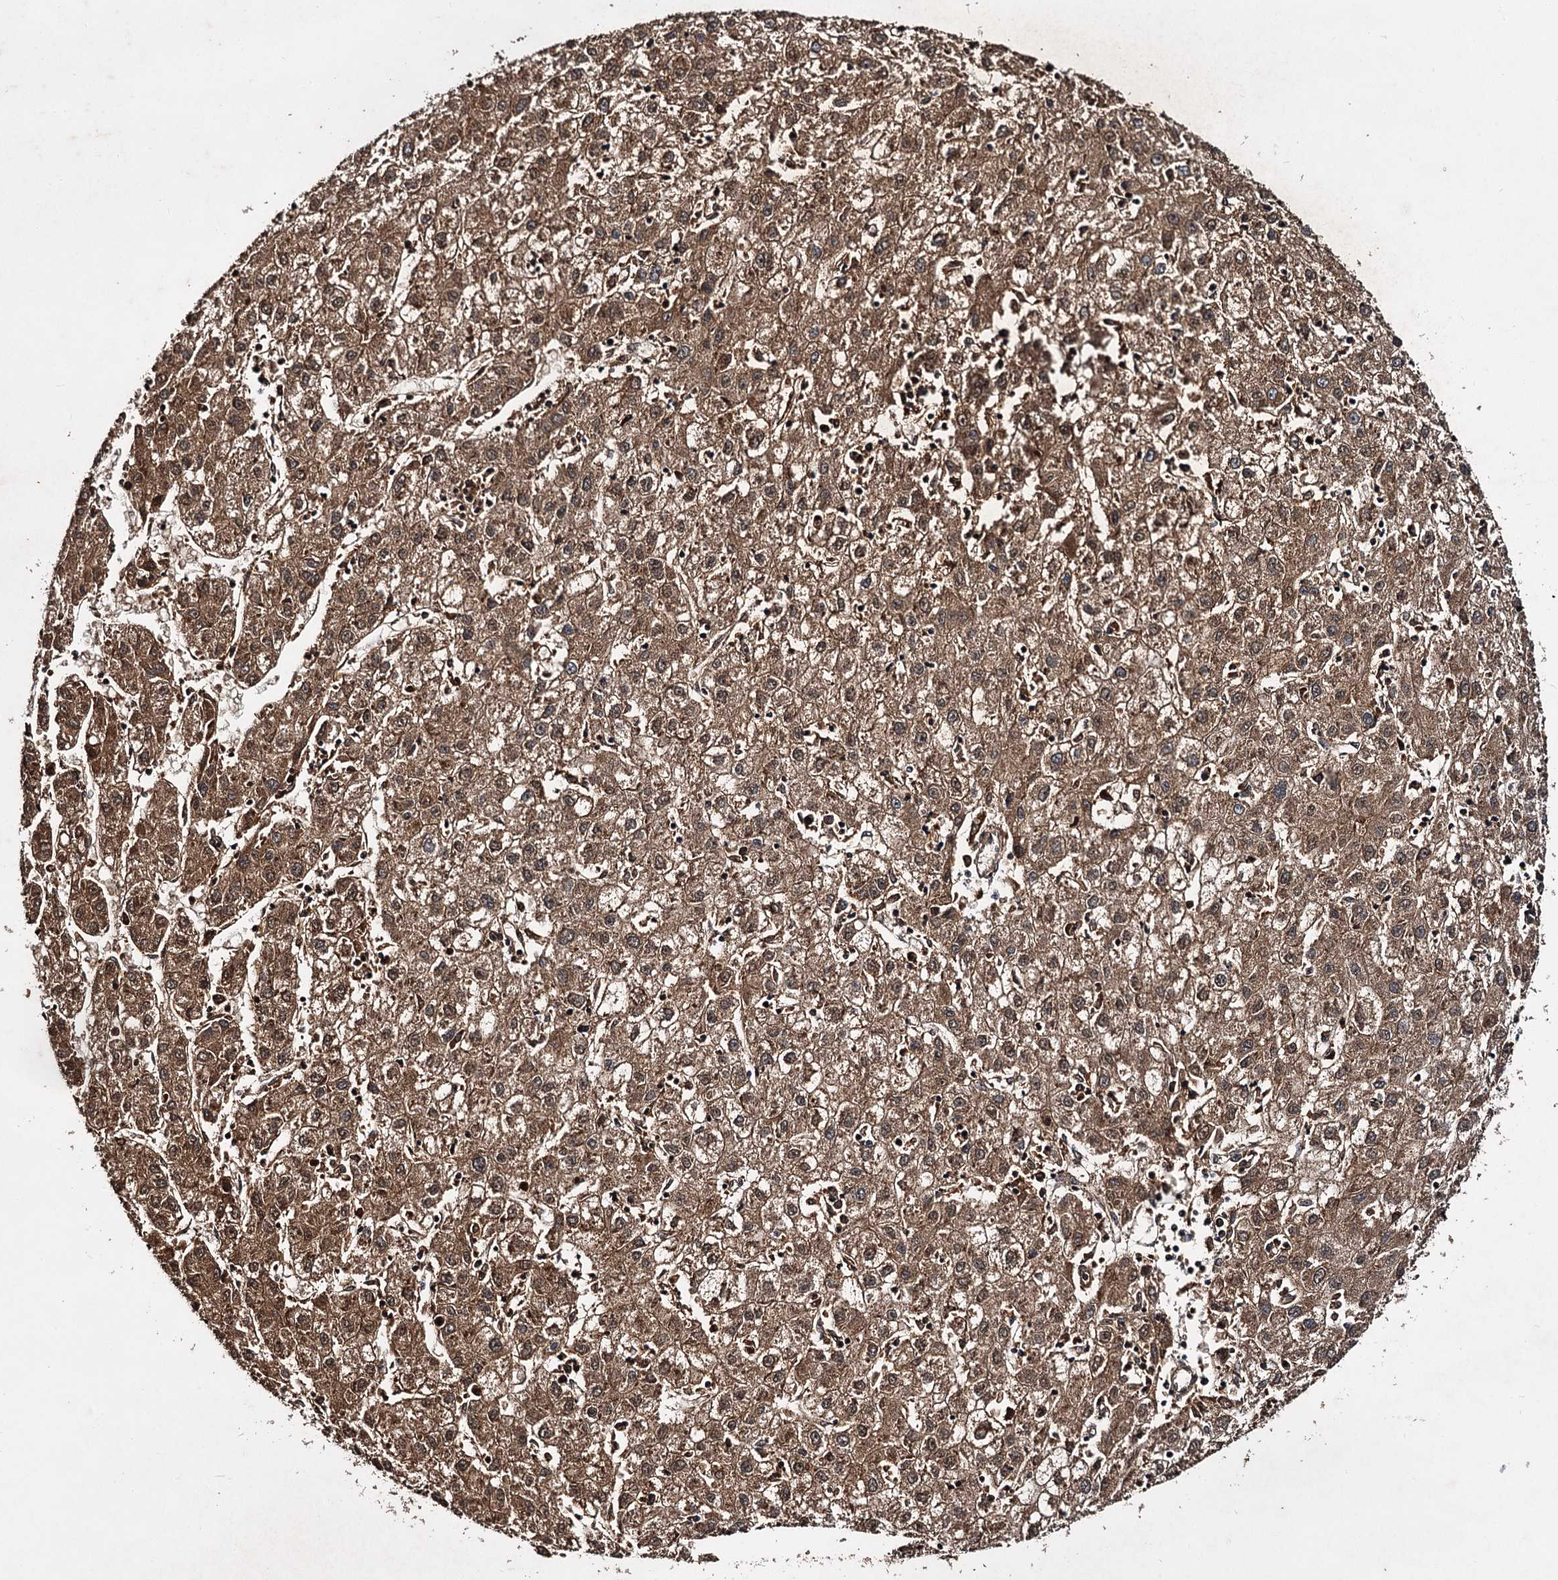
{"staining": {"intensity": "moderate", "quantity": ">75%", "location": "cytoplasmic/membranous,nuclear"}, "tissue": "liver cancer", "cell_type": "Tumor cells", "image_type": "cancer", "snomed": [{"axis": "morphology", "description": "Carcinoma, Hepatocellular, NOS"}, {"axis": "topography", "description": "Liver"}], "caption": "Immunohistochemistry (DAB) staining of human hepatocellular carcinoma (liver) exhibits moderate cytoplasmic/membranous and nuclear protein expression in about >75% of tumor cells.", "gene": "MBD6", "patient": {"sex": "male", "age": 72}}